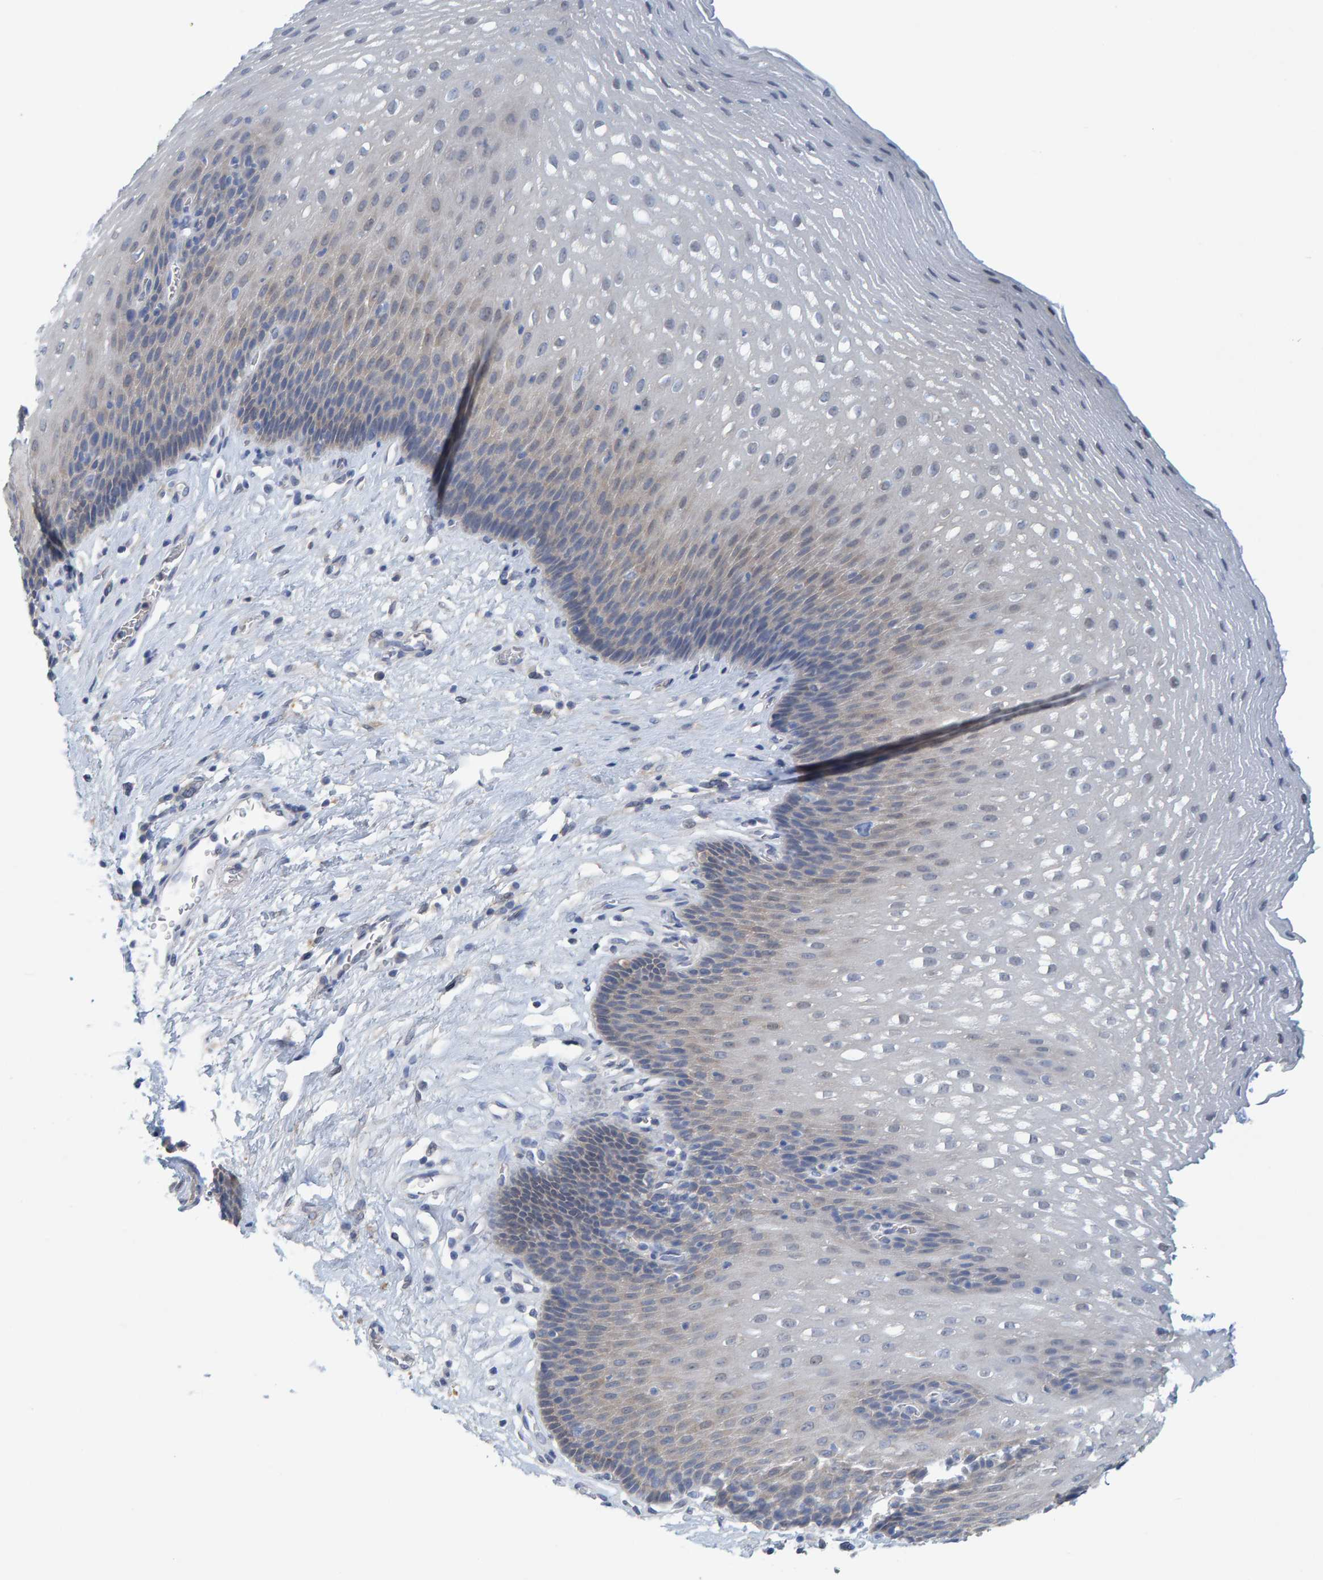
{"staining": {"intensity": "negative", "quantity": "none", "location": "none"}, "tissue": "esophagus", "cell_type": "Squamous epithelial cells", "image_type": "normal", "snomed": [{"axis": "morphology", "description": "Normal tissue, NOS"}, {"axis": "topography", "description": "Esophagus"}], "caption": "Immunohistochemical staining of normal esophagus shows no significant staining in squamous epithelial cells.", "gene": "ALAD", "patient": {"sex": "male", "age": 48}}